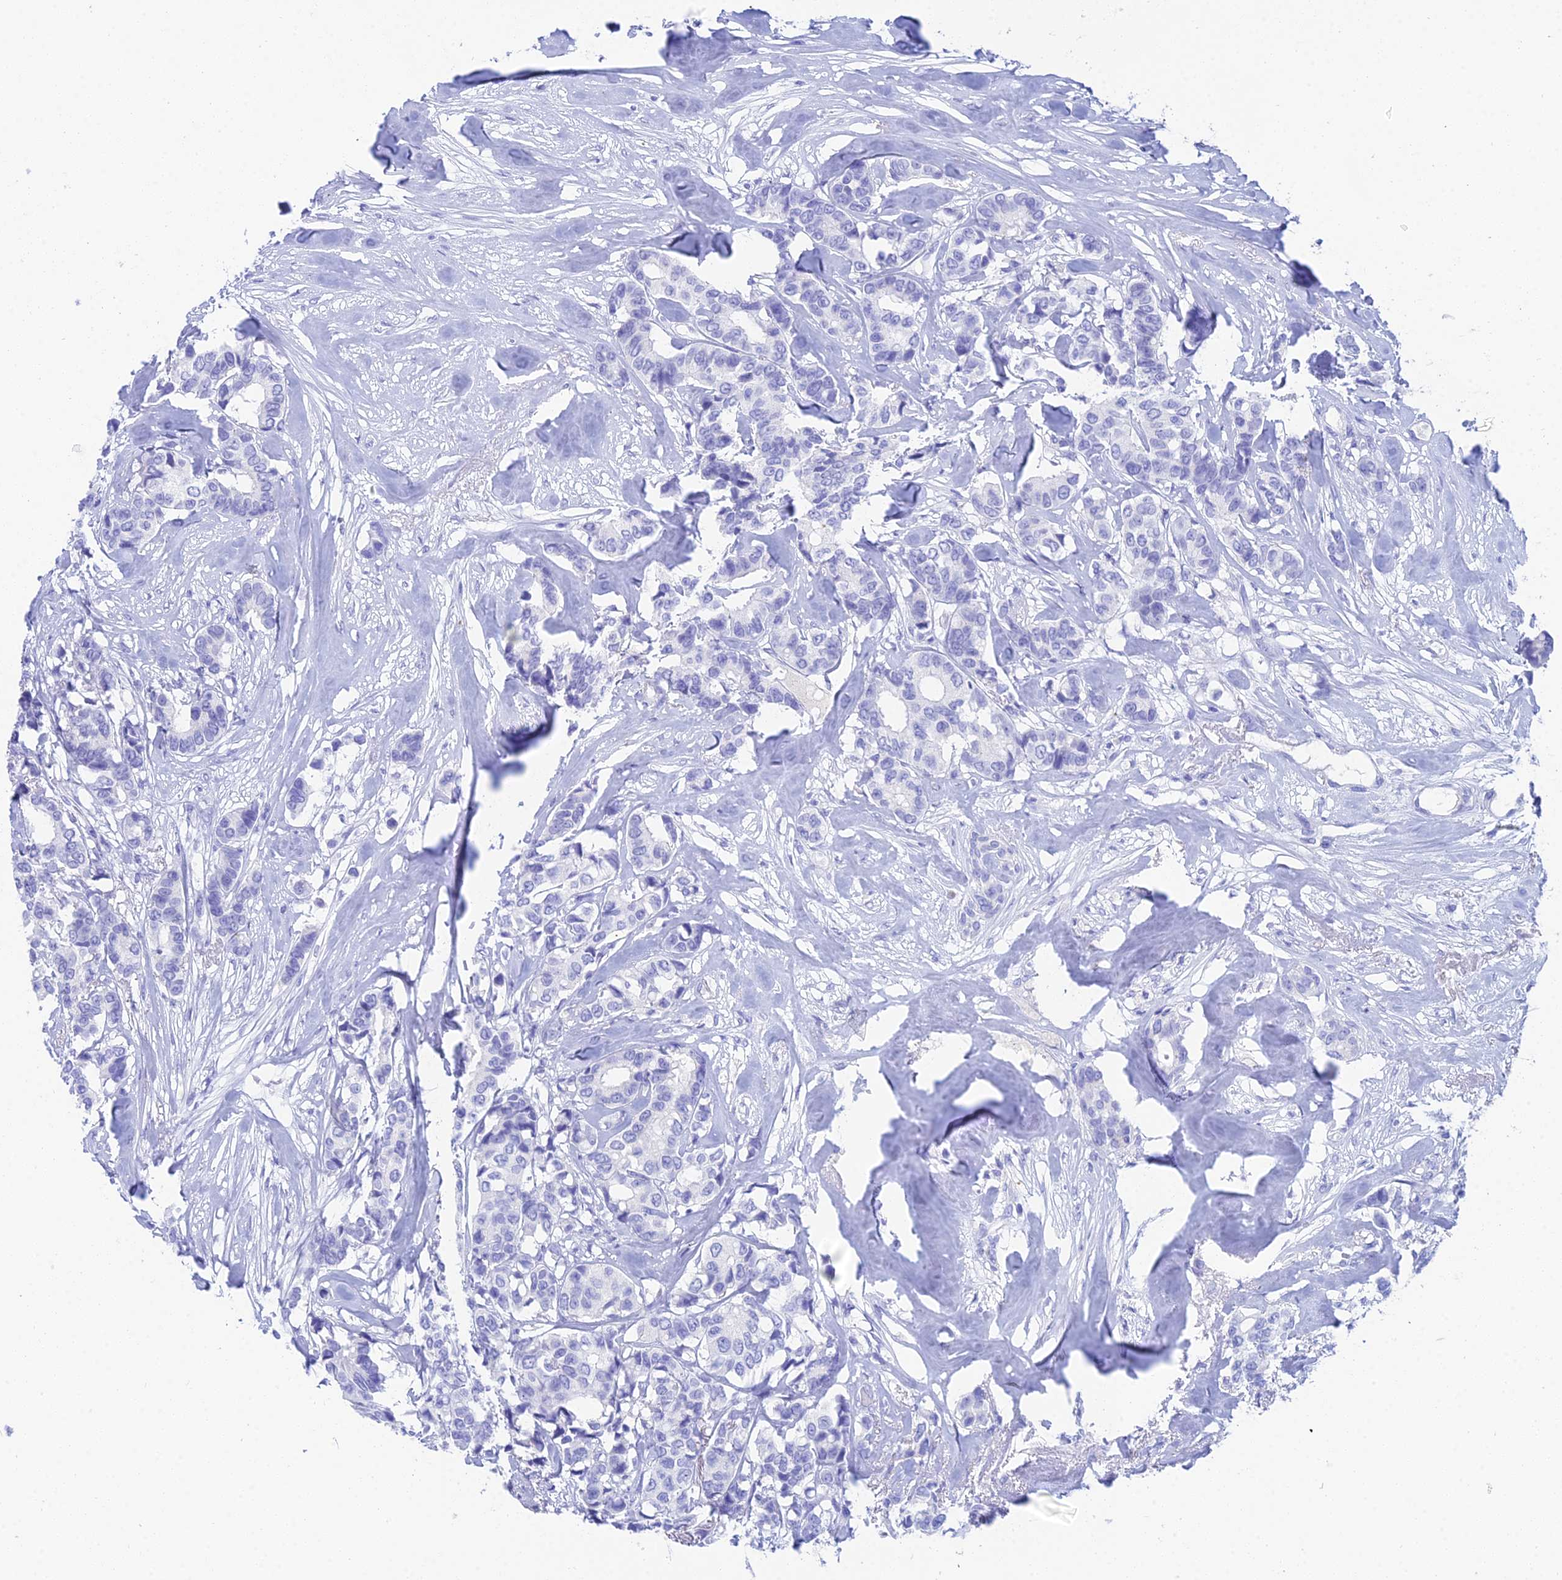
{"staining": {"intensity": "negative", "quantity": "none", "location": "none"}, "tissue": "breast cancer", "cell_type": "Tumor cells", "image_type": "cancer", "snomed": [{"axis": "morphology", "description": "Duct carcinoma"}, {"axis": "topography", "description": "Breast"}], "caption": "Breast cancer stained for a protein using IHC shows no positivity tumor cells.", "gene": "REG1A", "patient": {"sex": "female", "age": 87}}